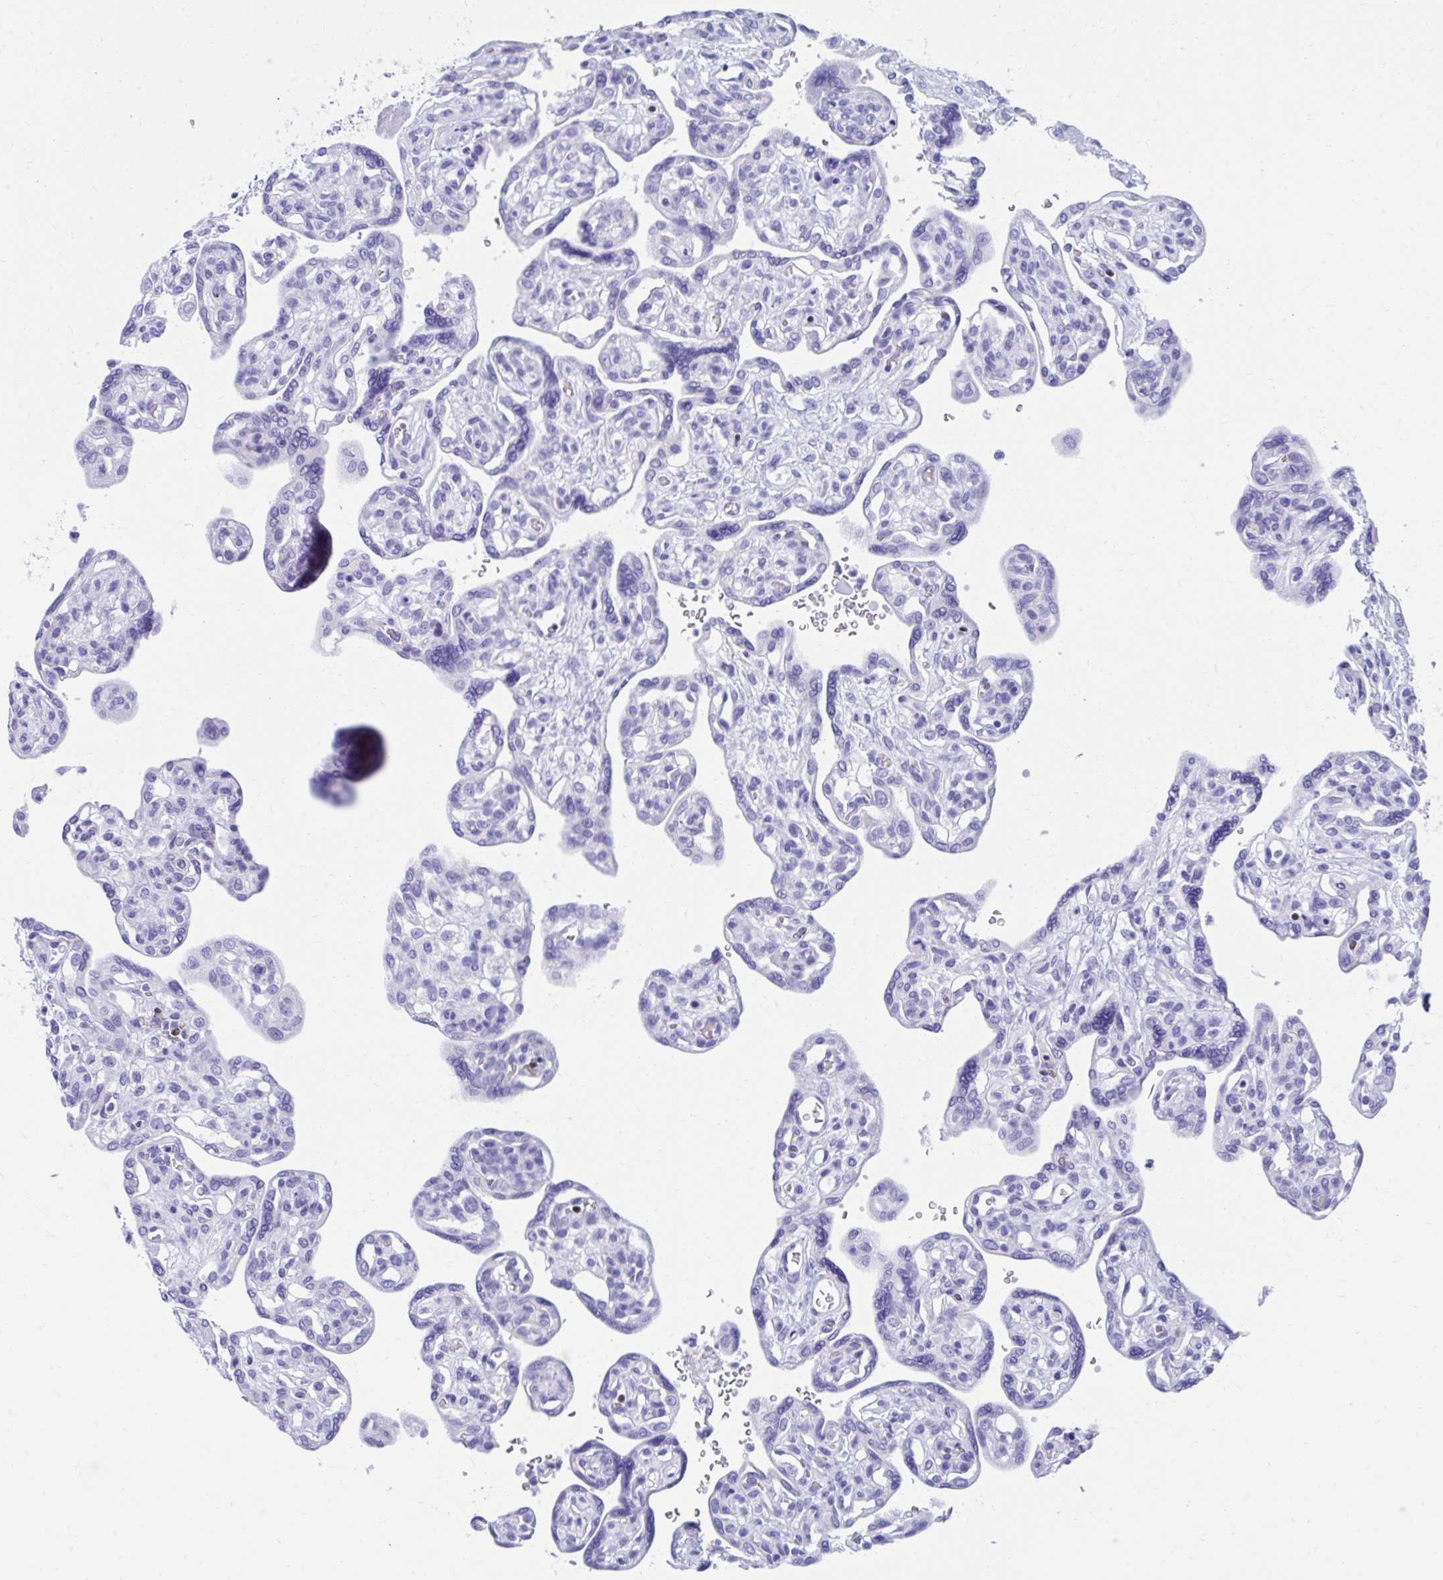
{"staining": {"intensity": "negative", "quantity": "none", "location": "none"}, "tissue": "placenta", "cell_type": "Decidual cells", "image_type": "normal", "snomed": [{"axis": "morphology", "description": "Normal tissue, NOS"}, {"axis": "topography", "description": "Placenta"}], "caption": "This is a photomicrograph of IHC staining of benign placenta, which shows no expression in decidual cells.", "gene": "RUNX3", "patient": {"sex": "female", "age": 39}}